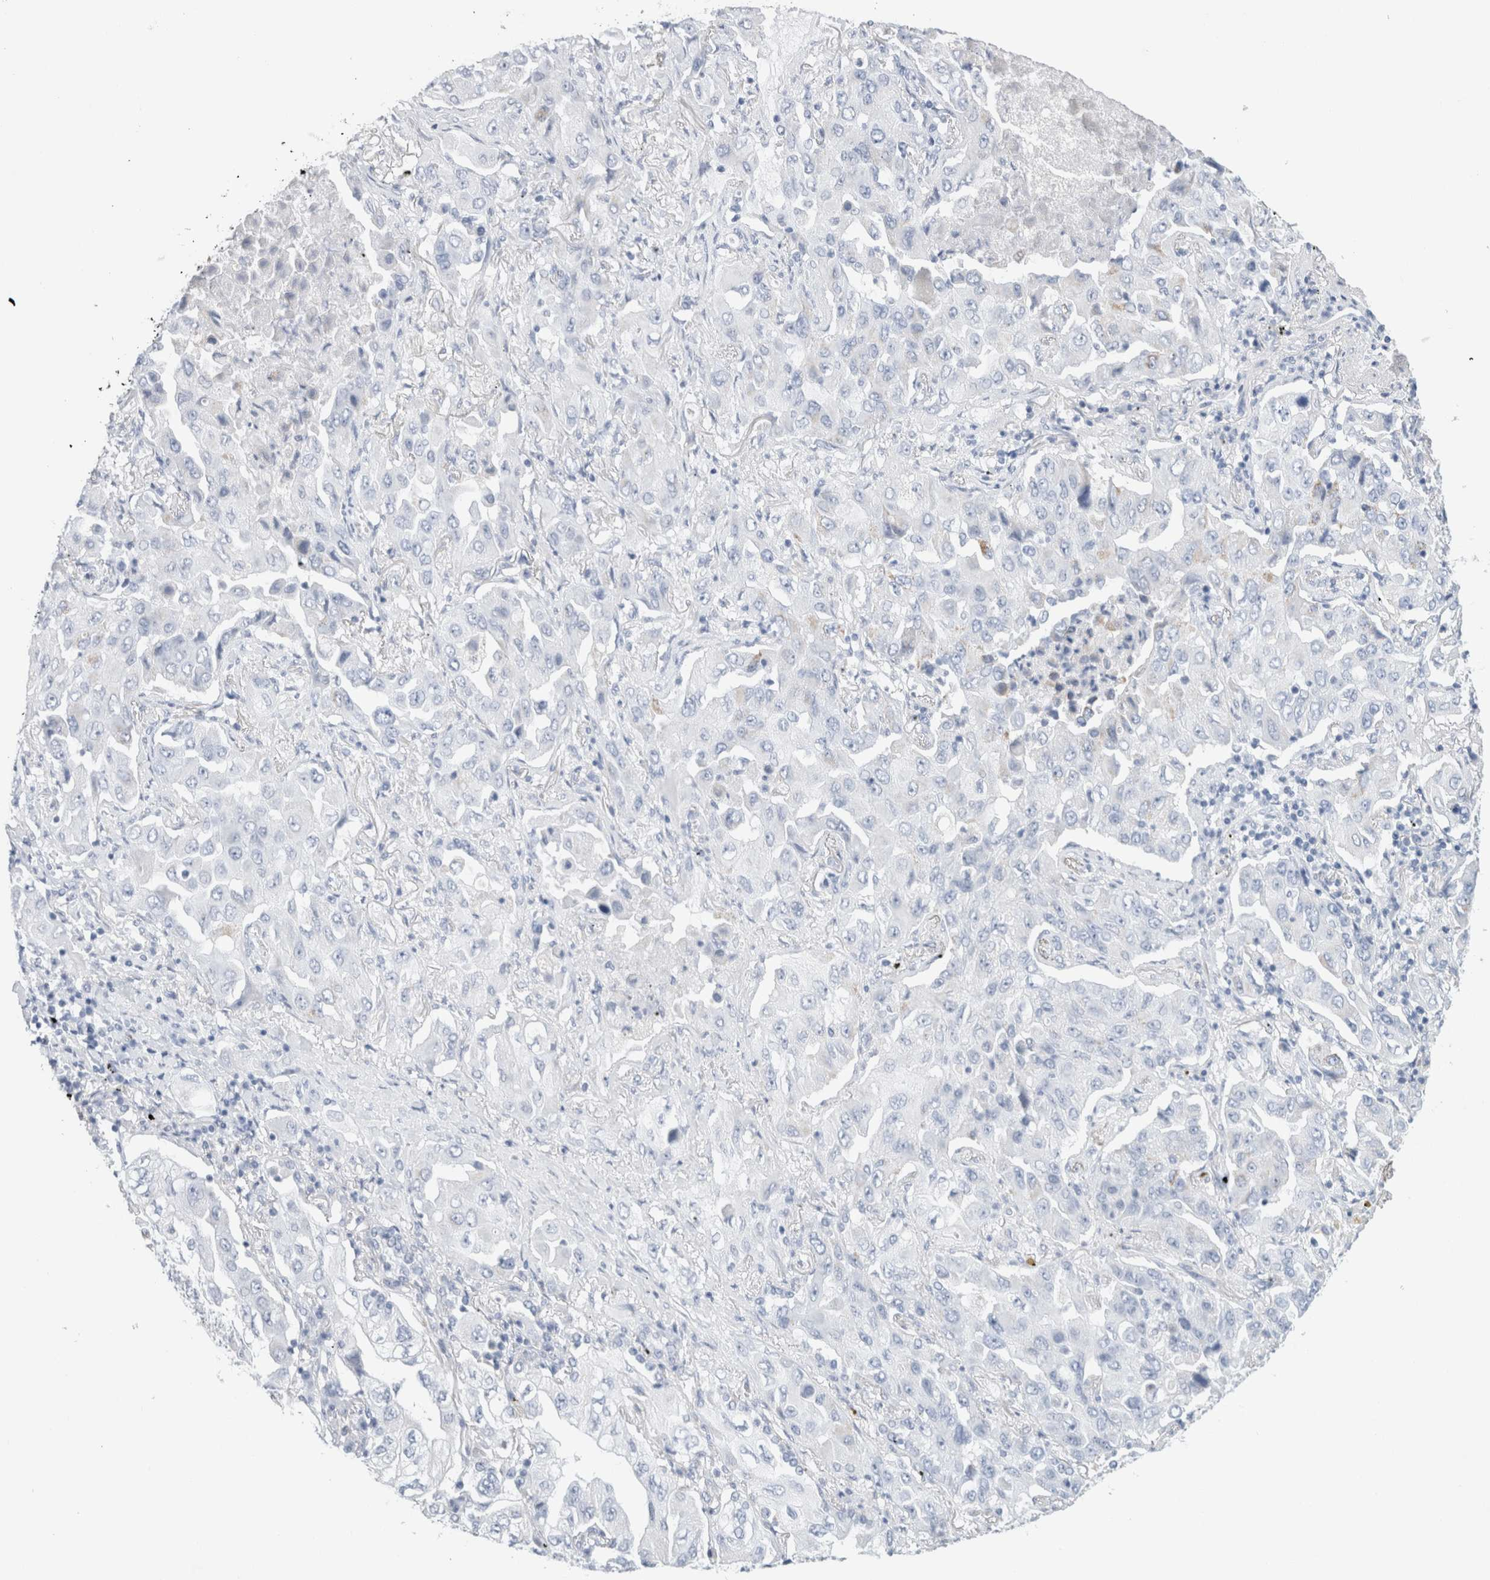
{"staining": {"intensity": "negative", "quantity": "none", "location": "none"}, "tissue": "lung cancer", "cell_type": "Tumor cells", "image_type": "cancer", "snomed": [{"axis": "morphology", "description": "Adenocarcinoma, NOS"}, {"axis": "topography", "description": "Lung"}], "caption": "Micrograph shows no protein expression in tumor cells of lung adenocarcinoma tissue. (DAB immunohistochemistry with hematoxylin counter stain).", "gene": "ECHDC2", "patient": {"sex": "female", "age": 65}}